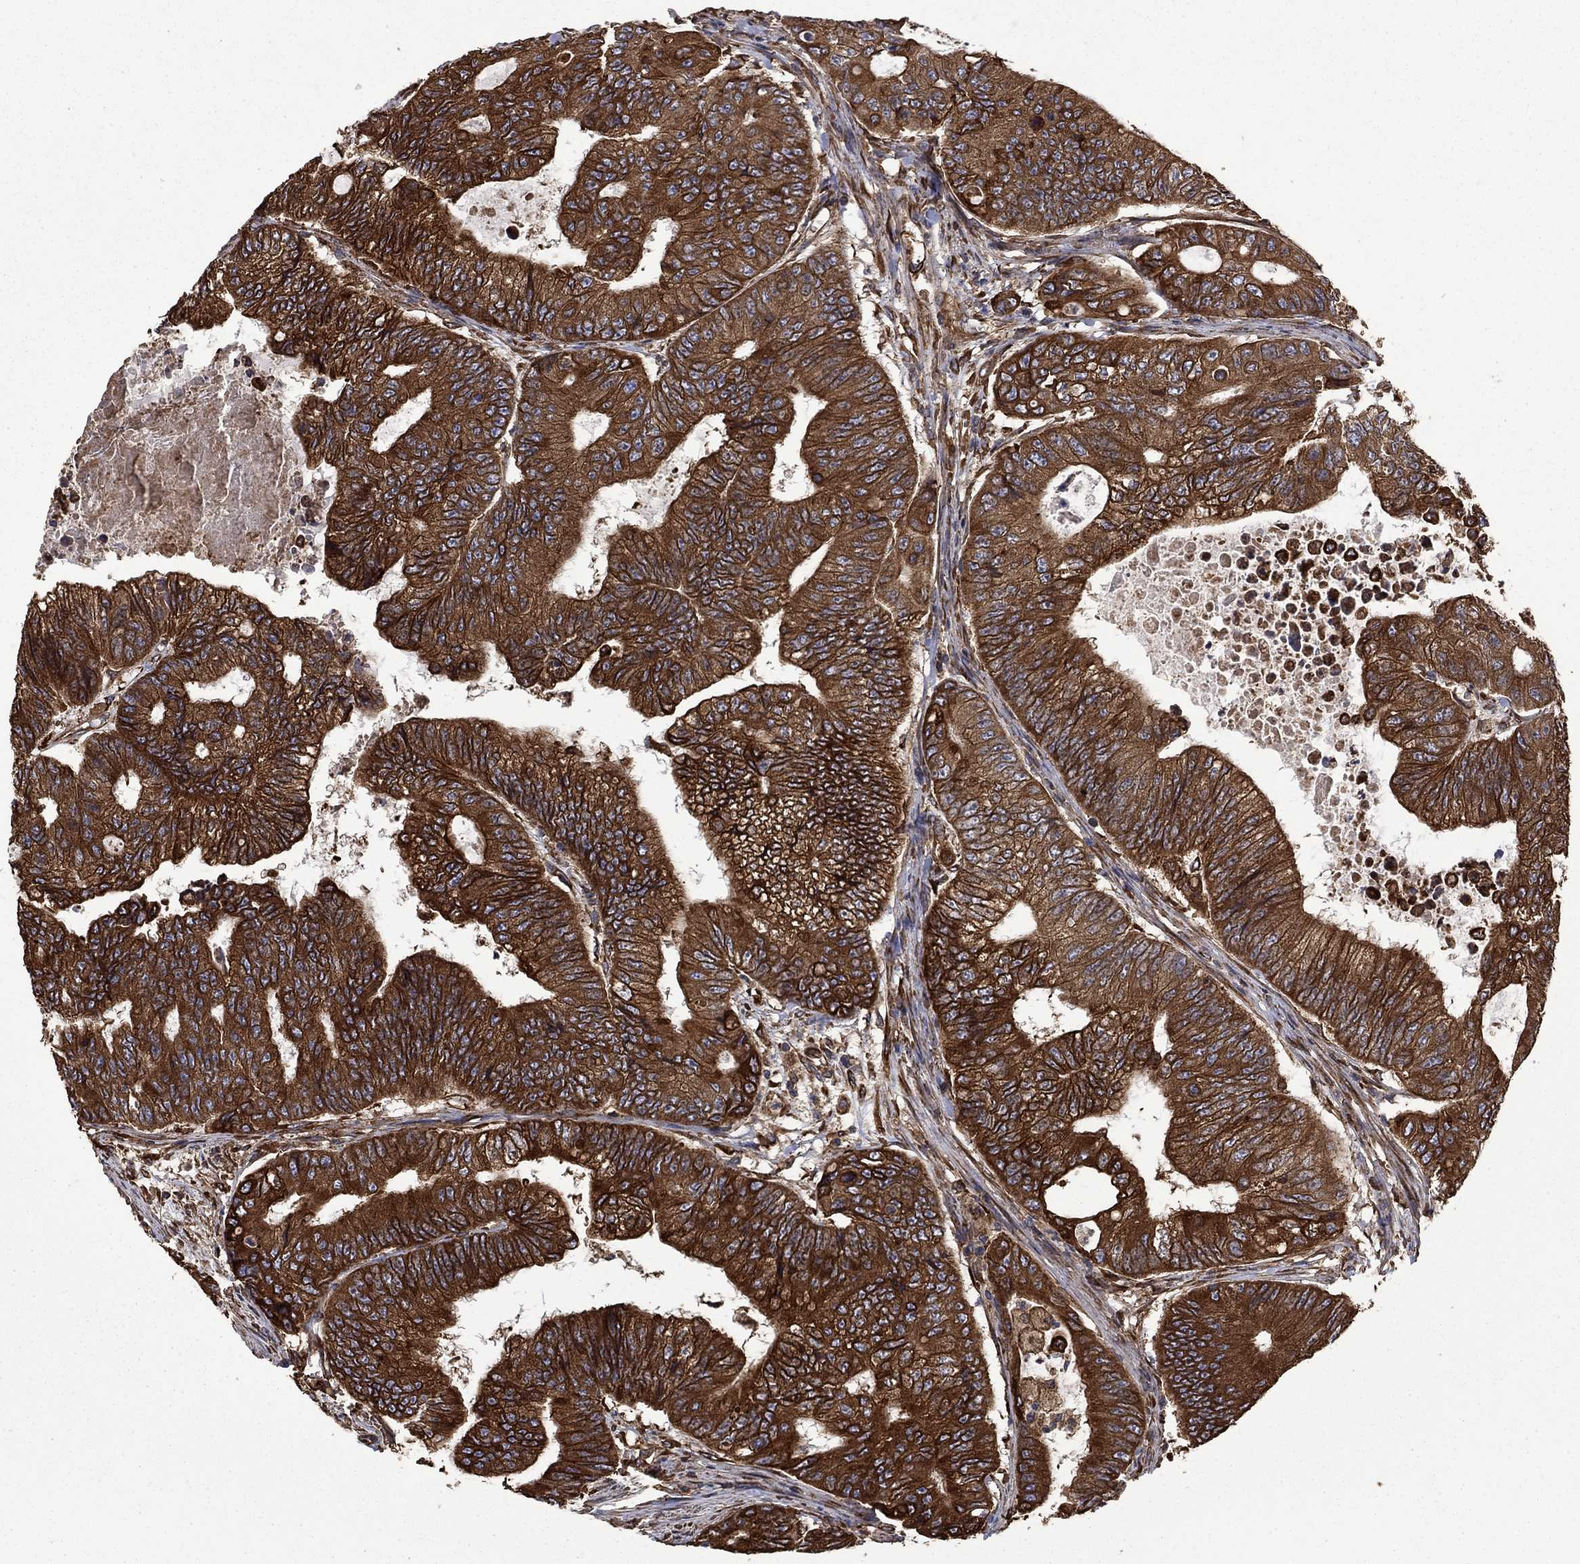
{"staining": {"intensity": "strong", "quantity": ">75%", "location": "cytoplasmic/membranous"}, "tissue": "colorectal cancer", "cell_type": "Tumor cells", "image_type": "cancer", "snomed": [{"axis": "morphology", "description": "Adenocarcinoma, NOS"}, {"axis": "topography", "description": "Colon"}], "caption": "Strong cytoplasmic/membranous staining is identified in approximately >75% of tumor cells in adenocarcinoma (colorectal). (IHC, brightfield microscopy, high magnification).", "gene": "CUTC", "patient": {"sex": "female", "age": 48}}